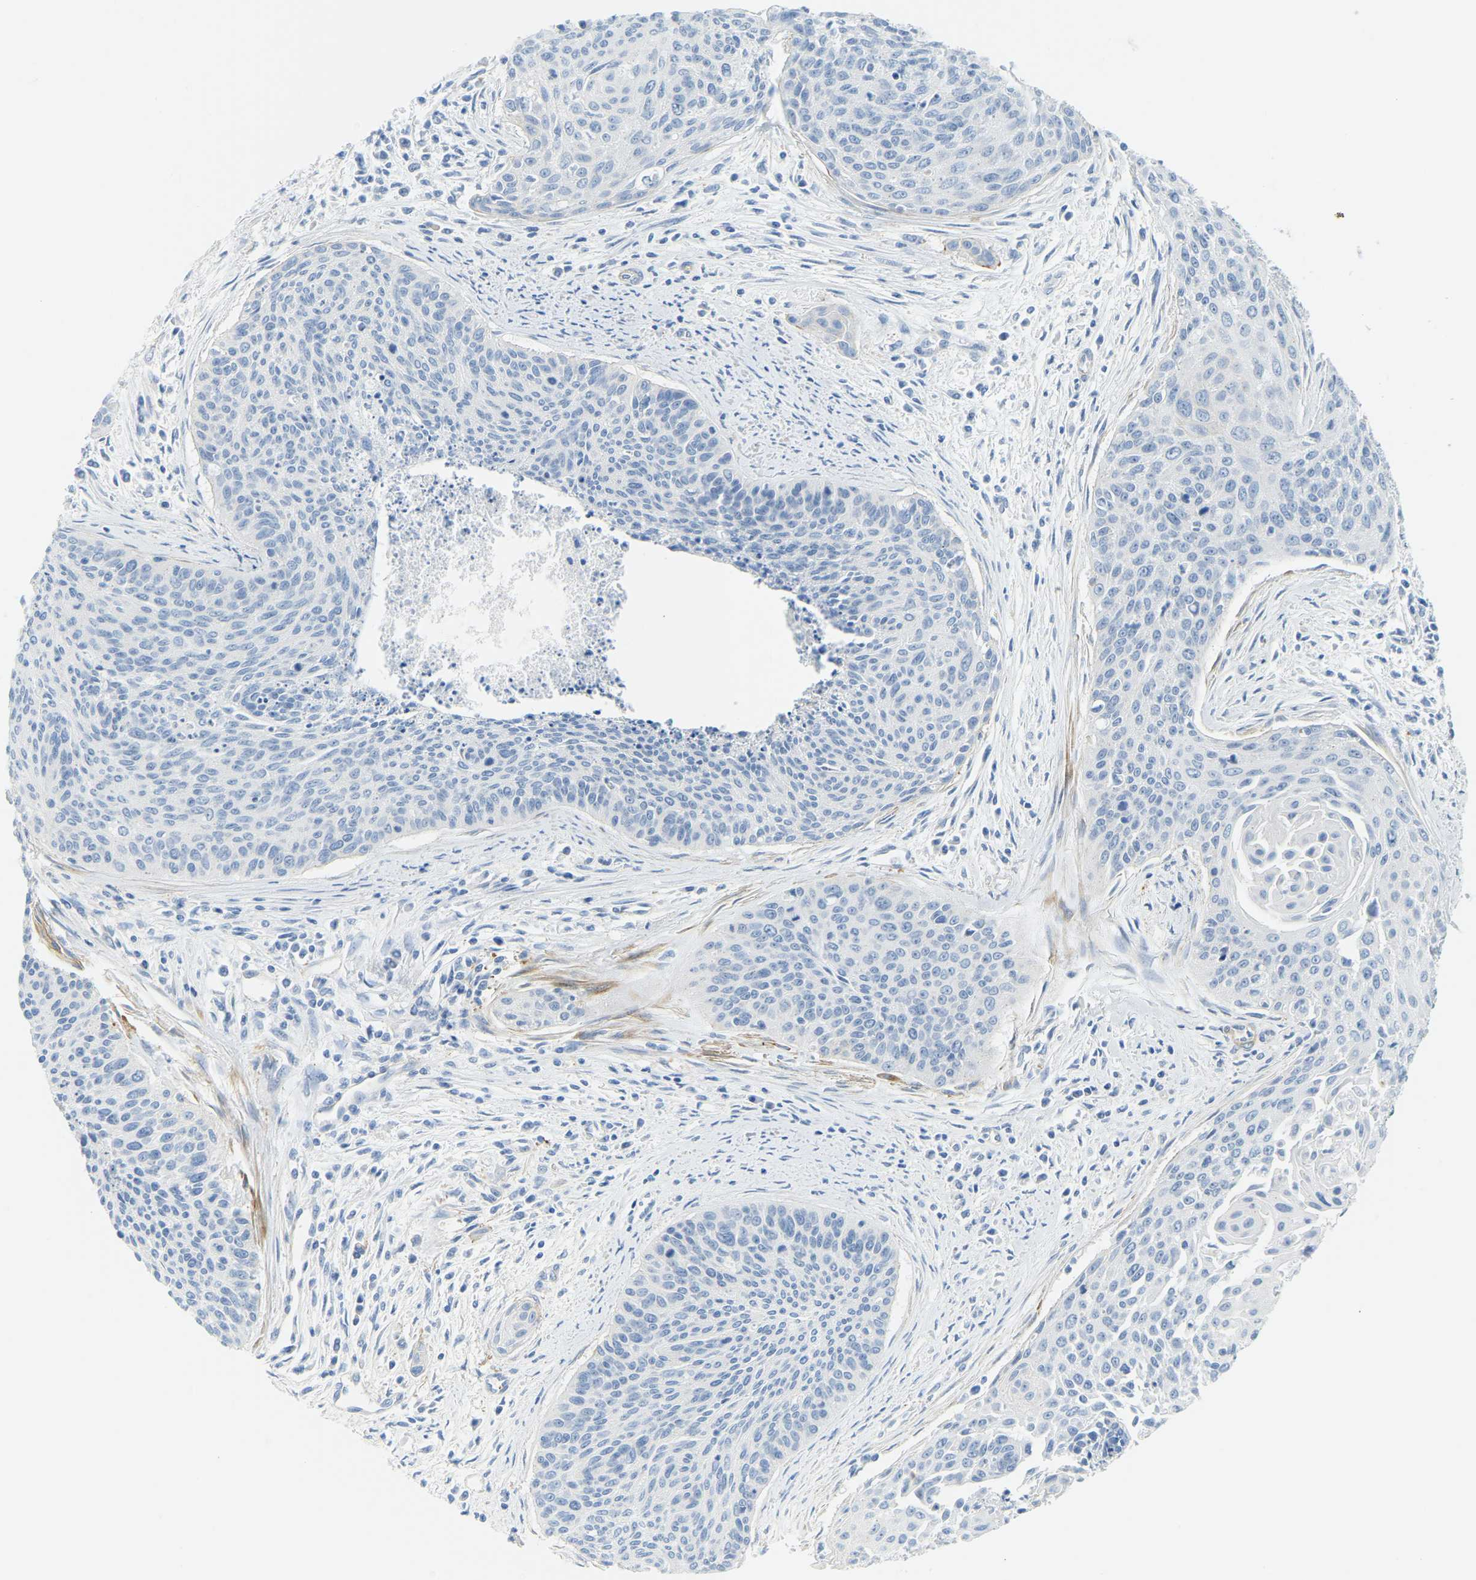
{"staining": {"intensity": "negative", "quantity": "none", "location": "none"}, "tissue": "cervical cancer", "cell_type": "Tumor cells", "image_type": "cancer", "snomed": [{"axis": "morphology", "description": "Squamous cell carcinoma, NOS"}, {"axis": "topography", "description": "Cervix"}], "caption": "High magnification brightfield microscopy of cervical cancer stained with DAB (3,3'-diaminobenzidine) (brown) and counterstained with hematoxylin (blue): tumor cells show no significant expression. (Stains: DAB immunohistochemistry with hematoxylin counter stain, Microscopy: brightfield microscopy at high magnification).", "gene": "MYL3", "patient": {"sex": "female", "age": 55}}